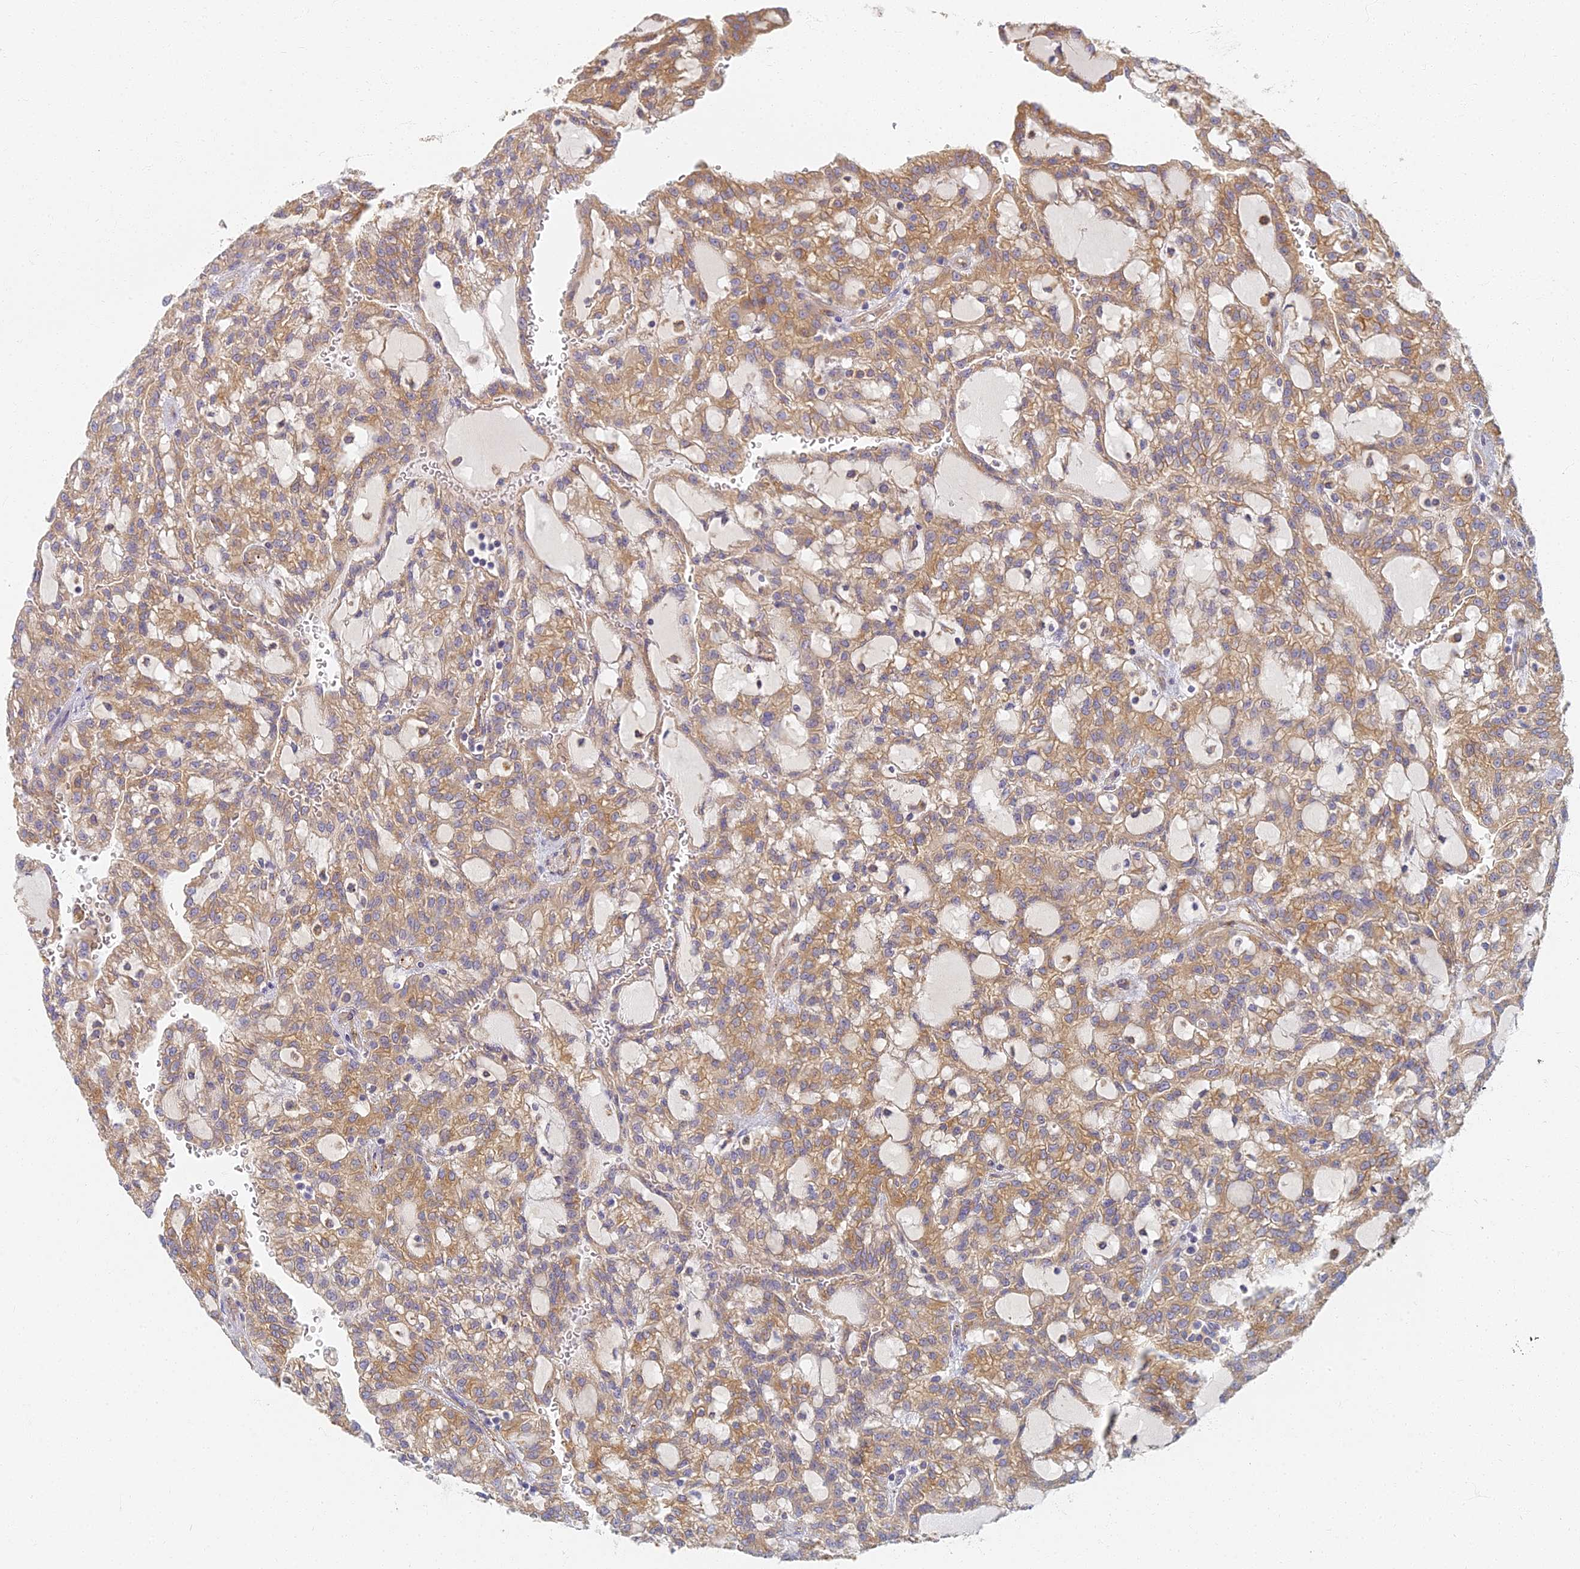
{"staining": {"intensity": "moderate", "quantity": ">75%", "location": "cytoplasmic/membranous"}, "tissue": "renal cancer", "cell_type": "Tumor cells", "image_type": "cancer", "snomed": [{"axis": "morphology", "description": "Adenocarcinoma, NOS"}, {"axis": "topography", "description": "Kidney"}], "caption": "This histopathology image shows renal cancer stained with immunohistochemistry (IHC) to label a protein in brown. The cytoplasmic/membranous of tumor cells show moderate positivity for the protein. Nuclei are counter-stained blue.", "gene": "RBSN", "patient": {"sex": "male", "age": 63}}